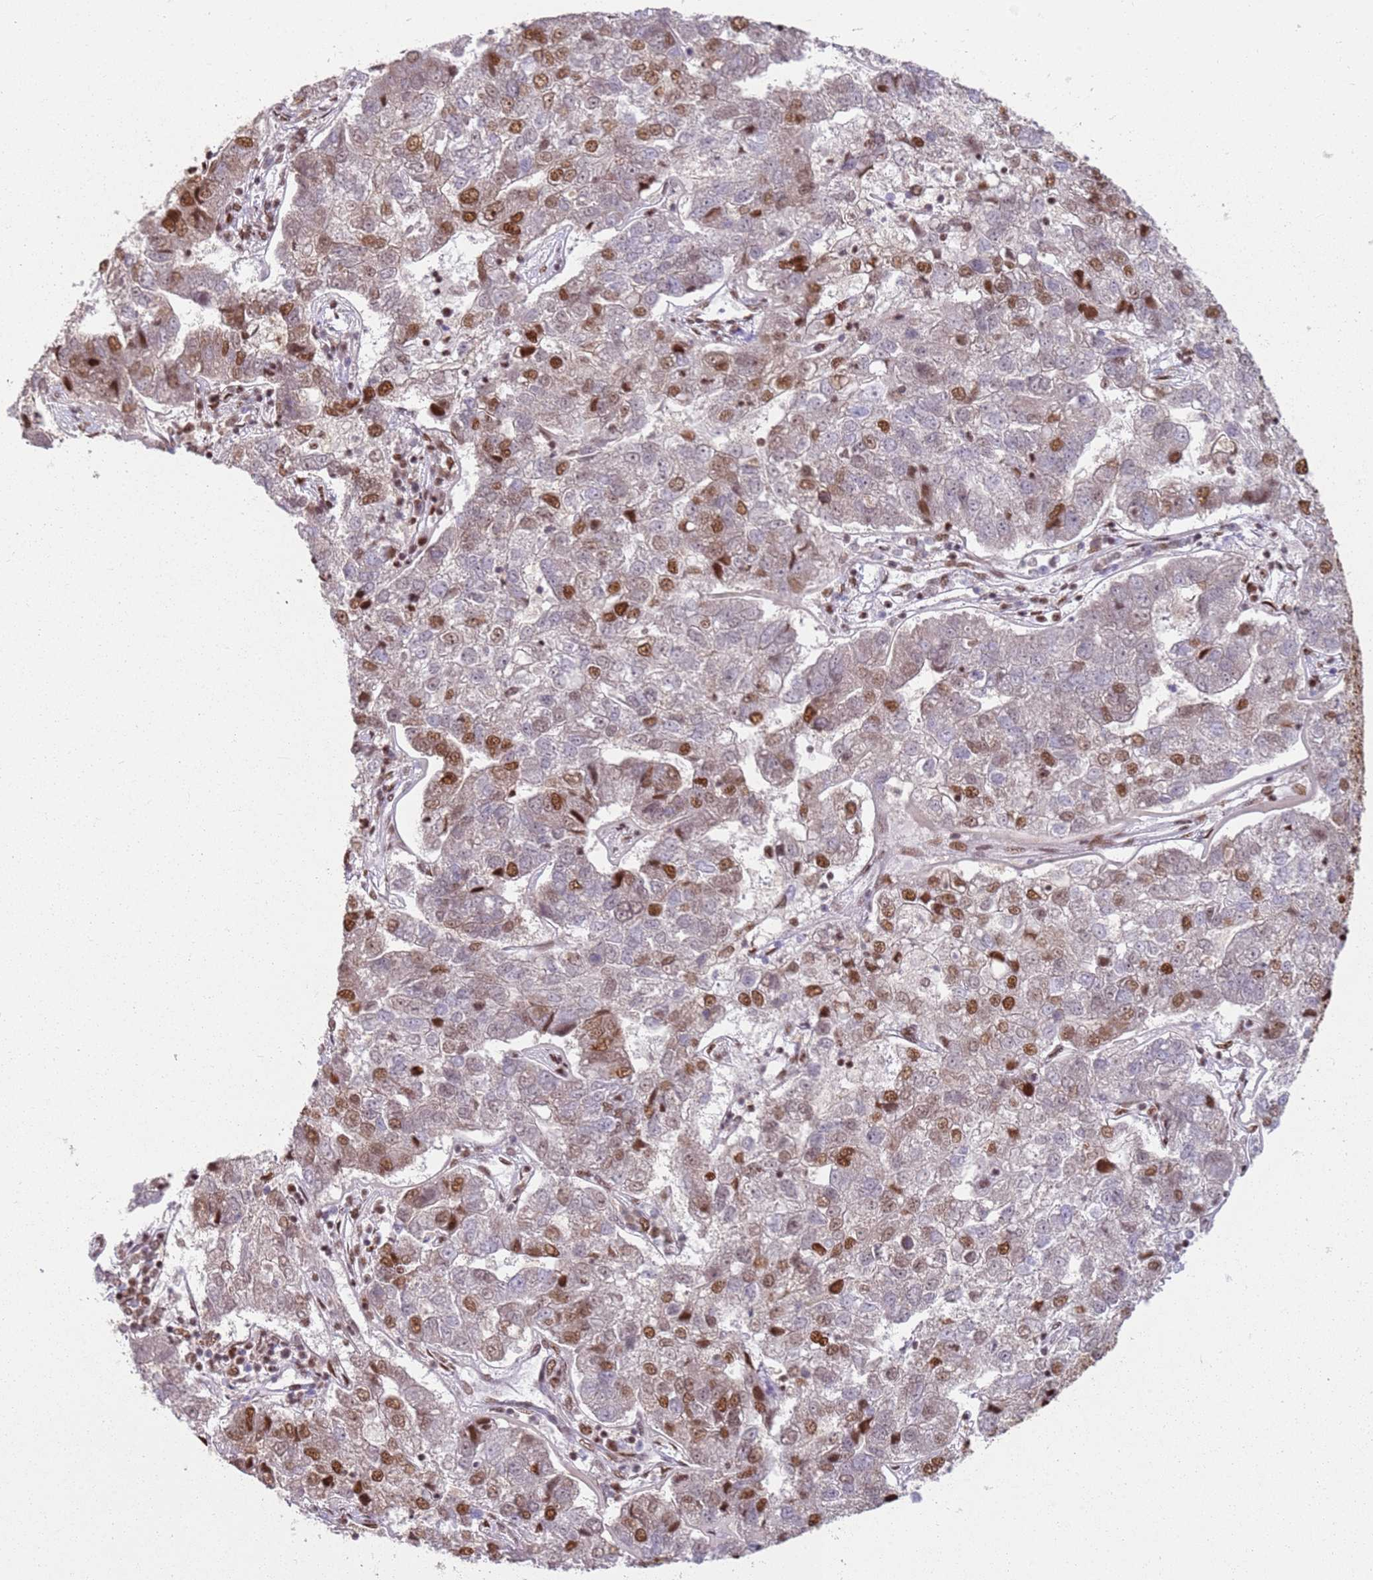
{"staining": {"intensity": "moderate", "quantity": "<25%", "location": "nuclear"}, "tissue": "pancreatic cancer", "cell_type": "Tumor cells", "image_type": "cancer", "snomed": [{"axis": "morphology", "description": "Adenocarcinoma, NOS"}, {"axis": "topography", "description": "Pancreas"}], "caption": "Pancreatic cancer (adenocarcinoma) tissue demonstrates moderate nuclear staining in about <25% of tumor cells (Brightfield microscopy of DAB IHC at high magnification).", "gene": "TENT4A", "patient": {"sex": "female", "age": 61}}